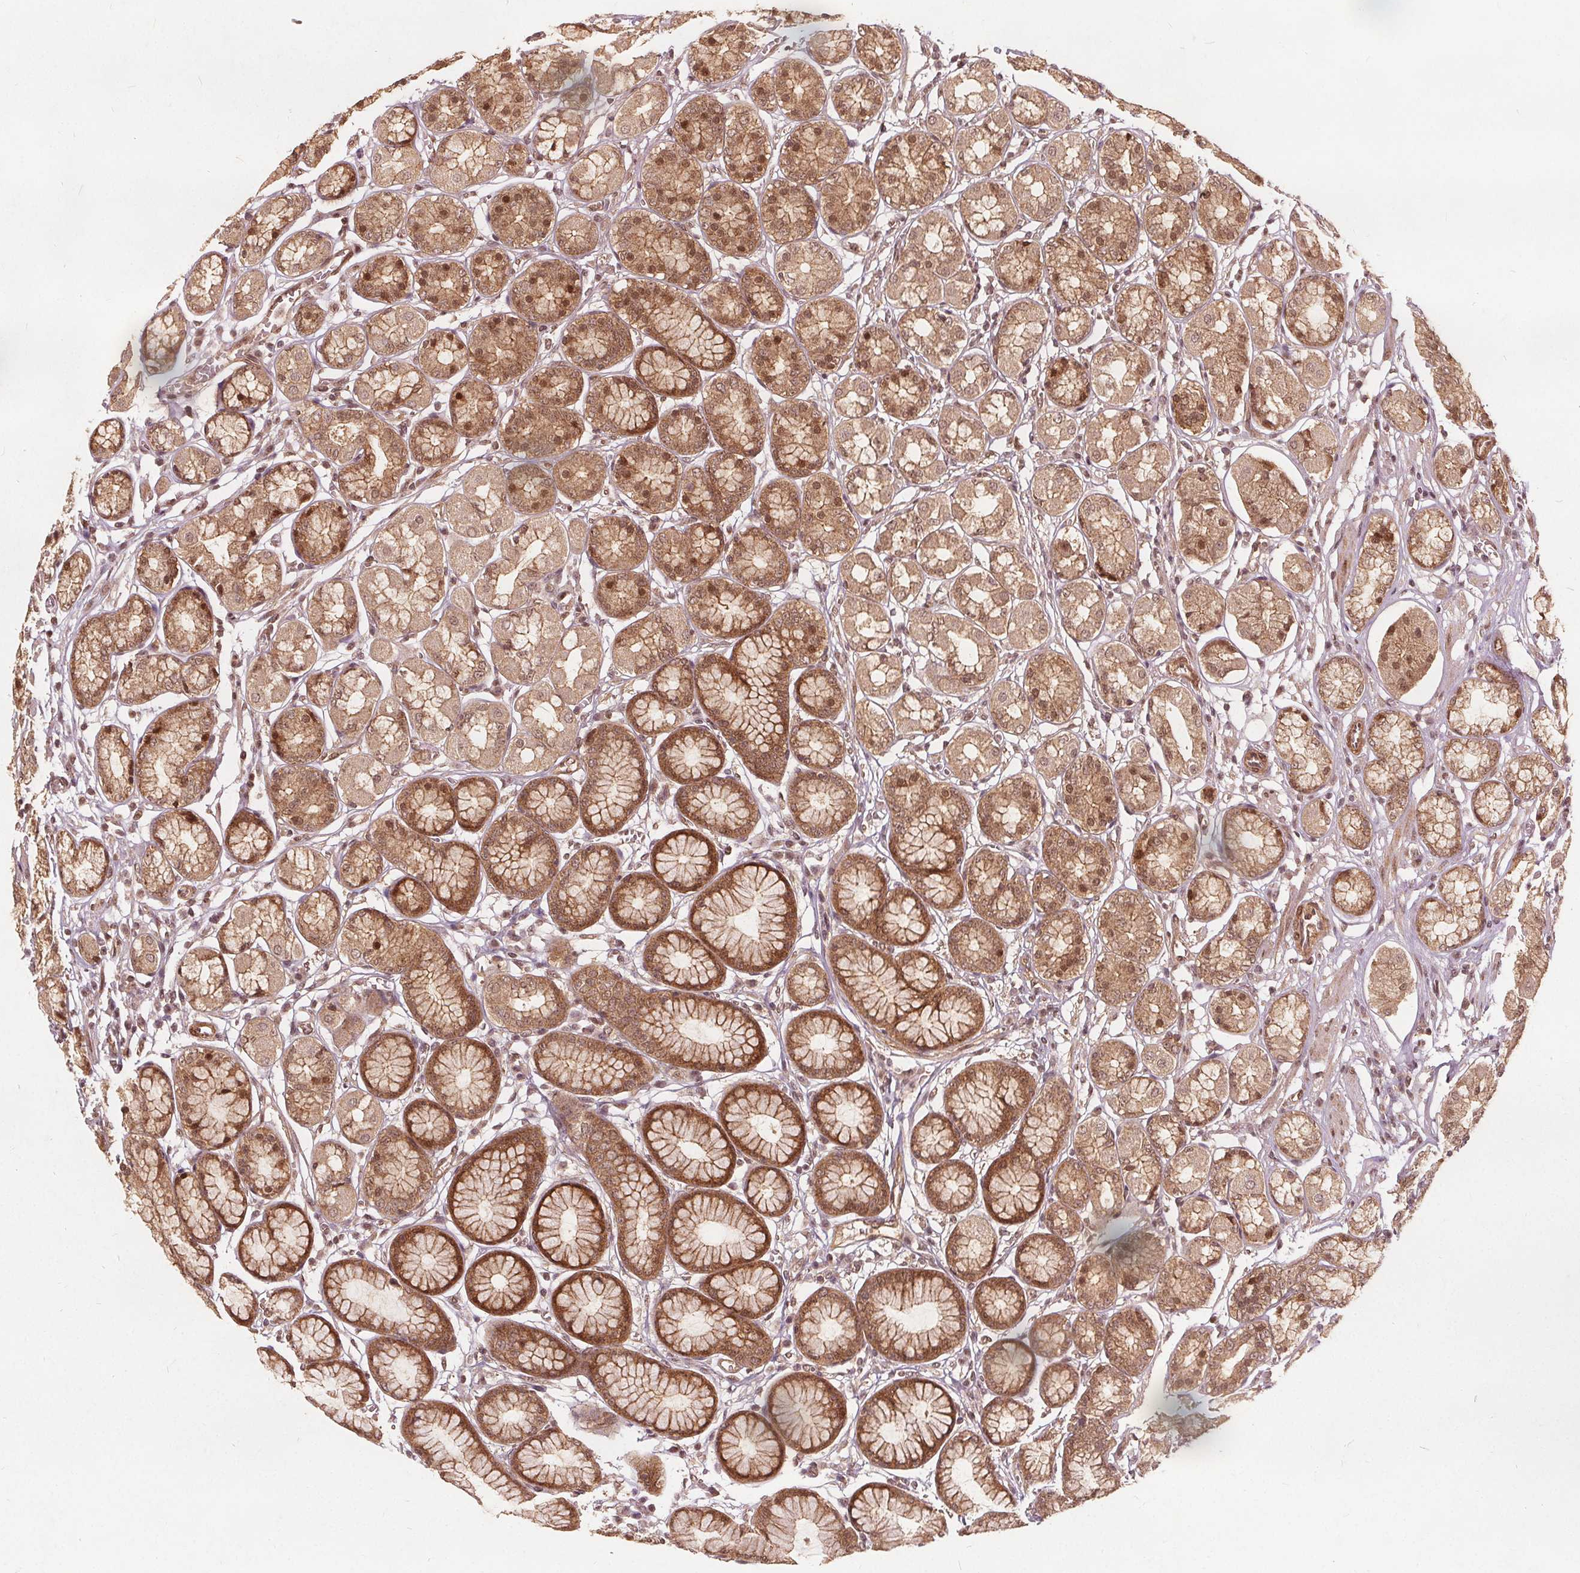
{"staining": {"intensity": "moderate", "quantity": ">75%", "location": "cytoplasmic/membranous,nuclear"}, "tissue": "stomach", "cell_type": "Glandular cells", "image_type": "normal", "snomed": [{"axis": "morphology", "description": "Normal tissue, NOS"}, {"axis": "topography", "description": "Stomach"}, {"axis": "topography", "description": "Stomach, lower"}], "caption": "The histopathology image displays staining of normal stomach, revealing moderate cytoplasmic/membranous,nuclear protein staining (brown color) within glandular cells. (DAB IHC with brightfield microscopy, high magnification).", "gene": "PPP1CB", "patient": {"sex": "male", "age": 76}}